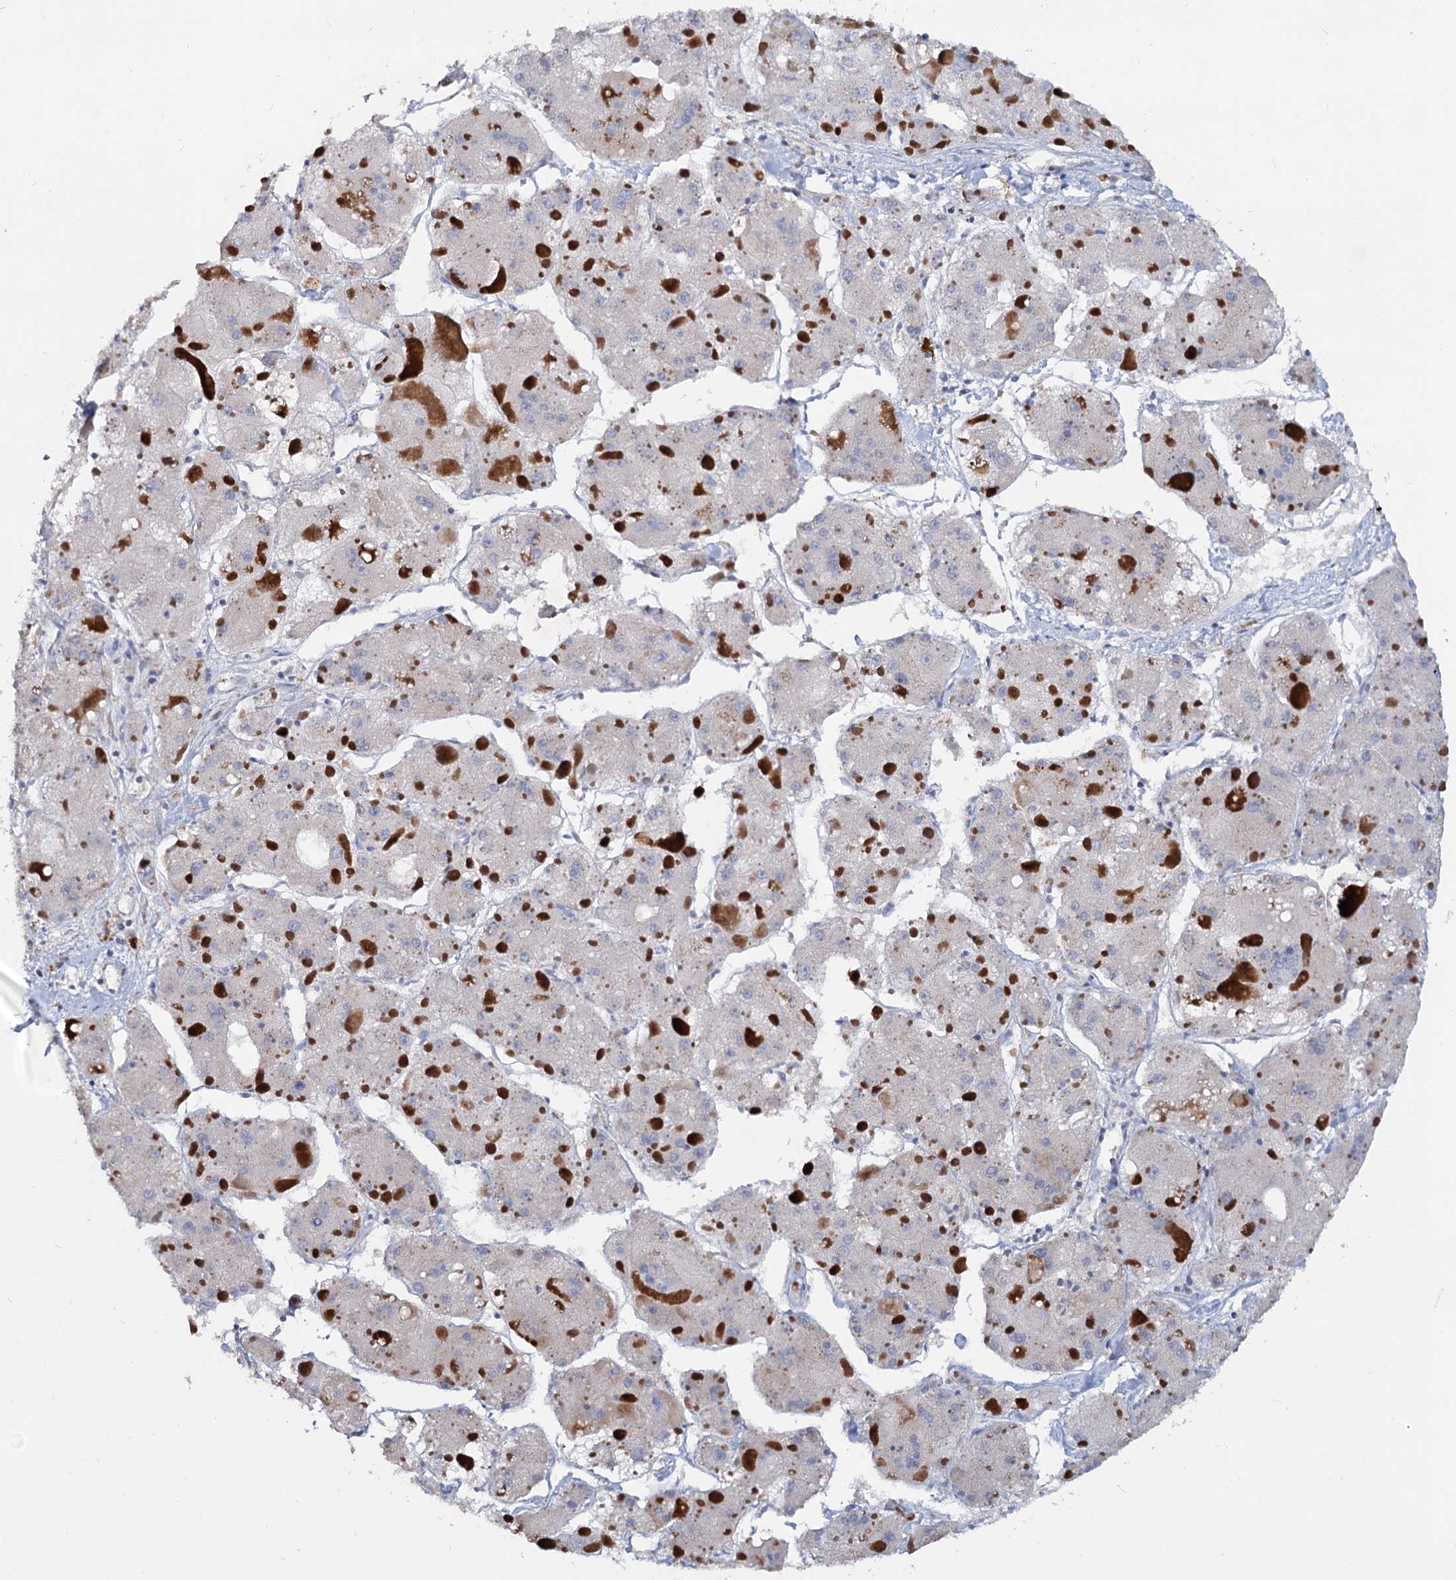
{"staining": {"intensity": "negative", "quantity": "none", "location": "none"}, "tissue": "liver cancer", "cell_type": "Tumor cells", "image_type": "cancer", "snomed": [{"axis": "morphology", "description": "Carcinoma, Hepatocellular, NOS"}, {"axis": "topography", "description": "Liver"}], "caption": "Protein analysis of hepatocellular carcinoma (liver) exhibits no significant expression in tumor cells.", "gene": "LRCH4", "patient": {"sex": "female", "age": 73}}